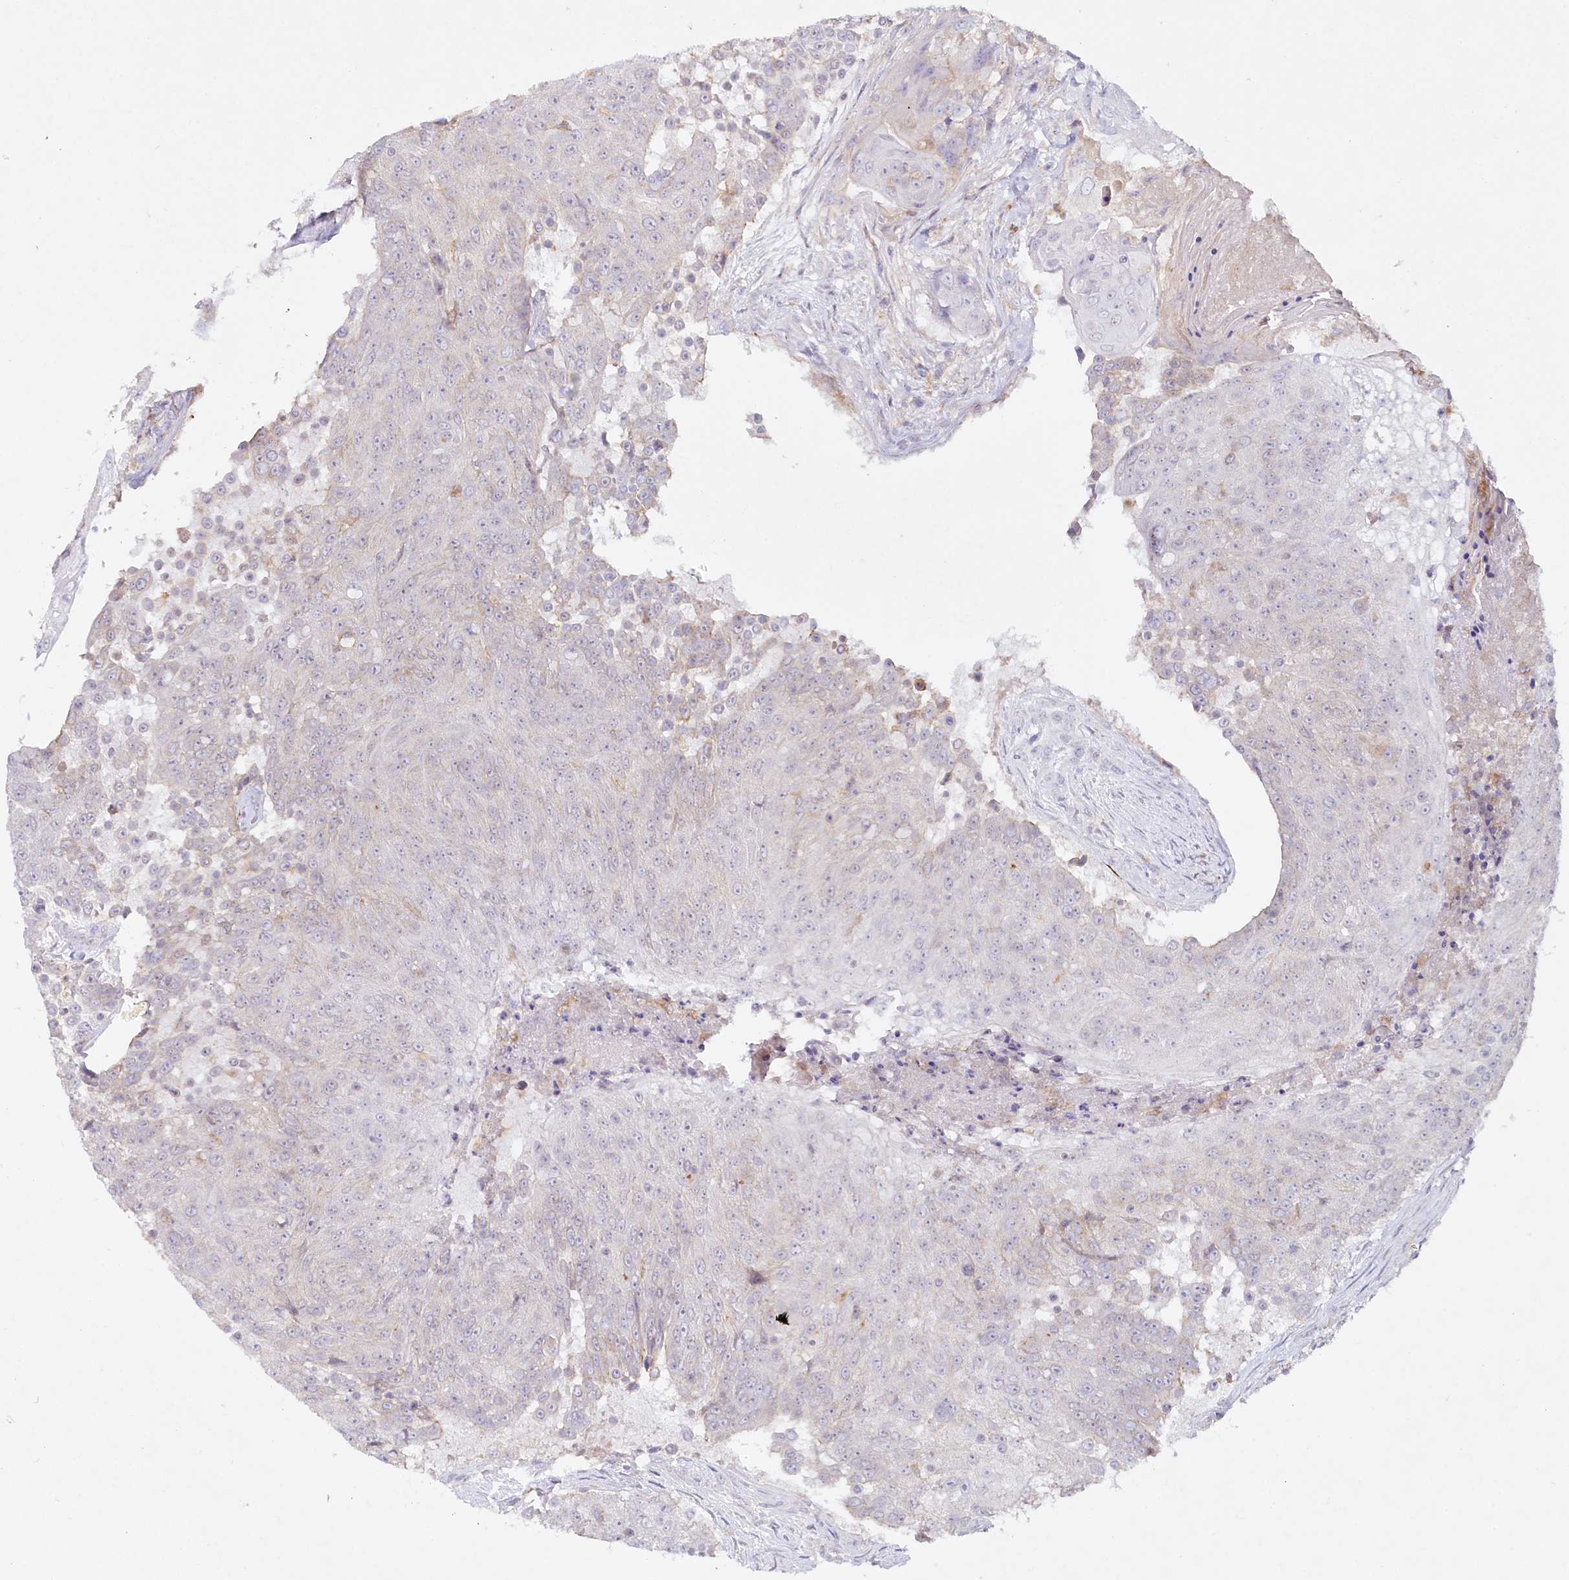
{"staining": {"intensity": "negative", "quantity": "none", "location": "none"}, "tissue": "urothelial cancer", "cell_type": "Tumor cells", "image_type": "cancer", "snomed": [{"axis": "morphology", "description": "Urothelial carcinoma, High grade"}, {"axis": "topography", "description": "Urinary bladder"}], "caption": "An immunohistochemistry micrograph of urothelial cancer is shown. There is no staining in tumor cells of urothelial cancer. (IHC, brightfield microscopy, high magnification).", "gene": "ALDH3B1", "patient": {"sex": "female", "age": 63}}